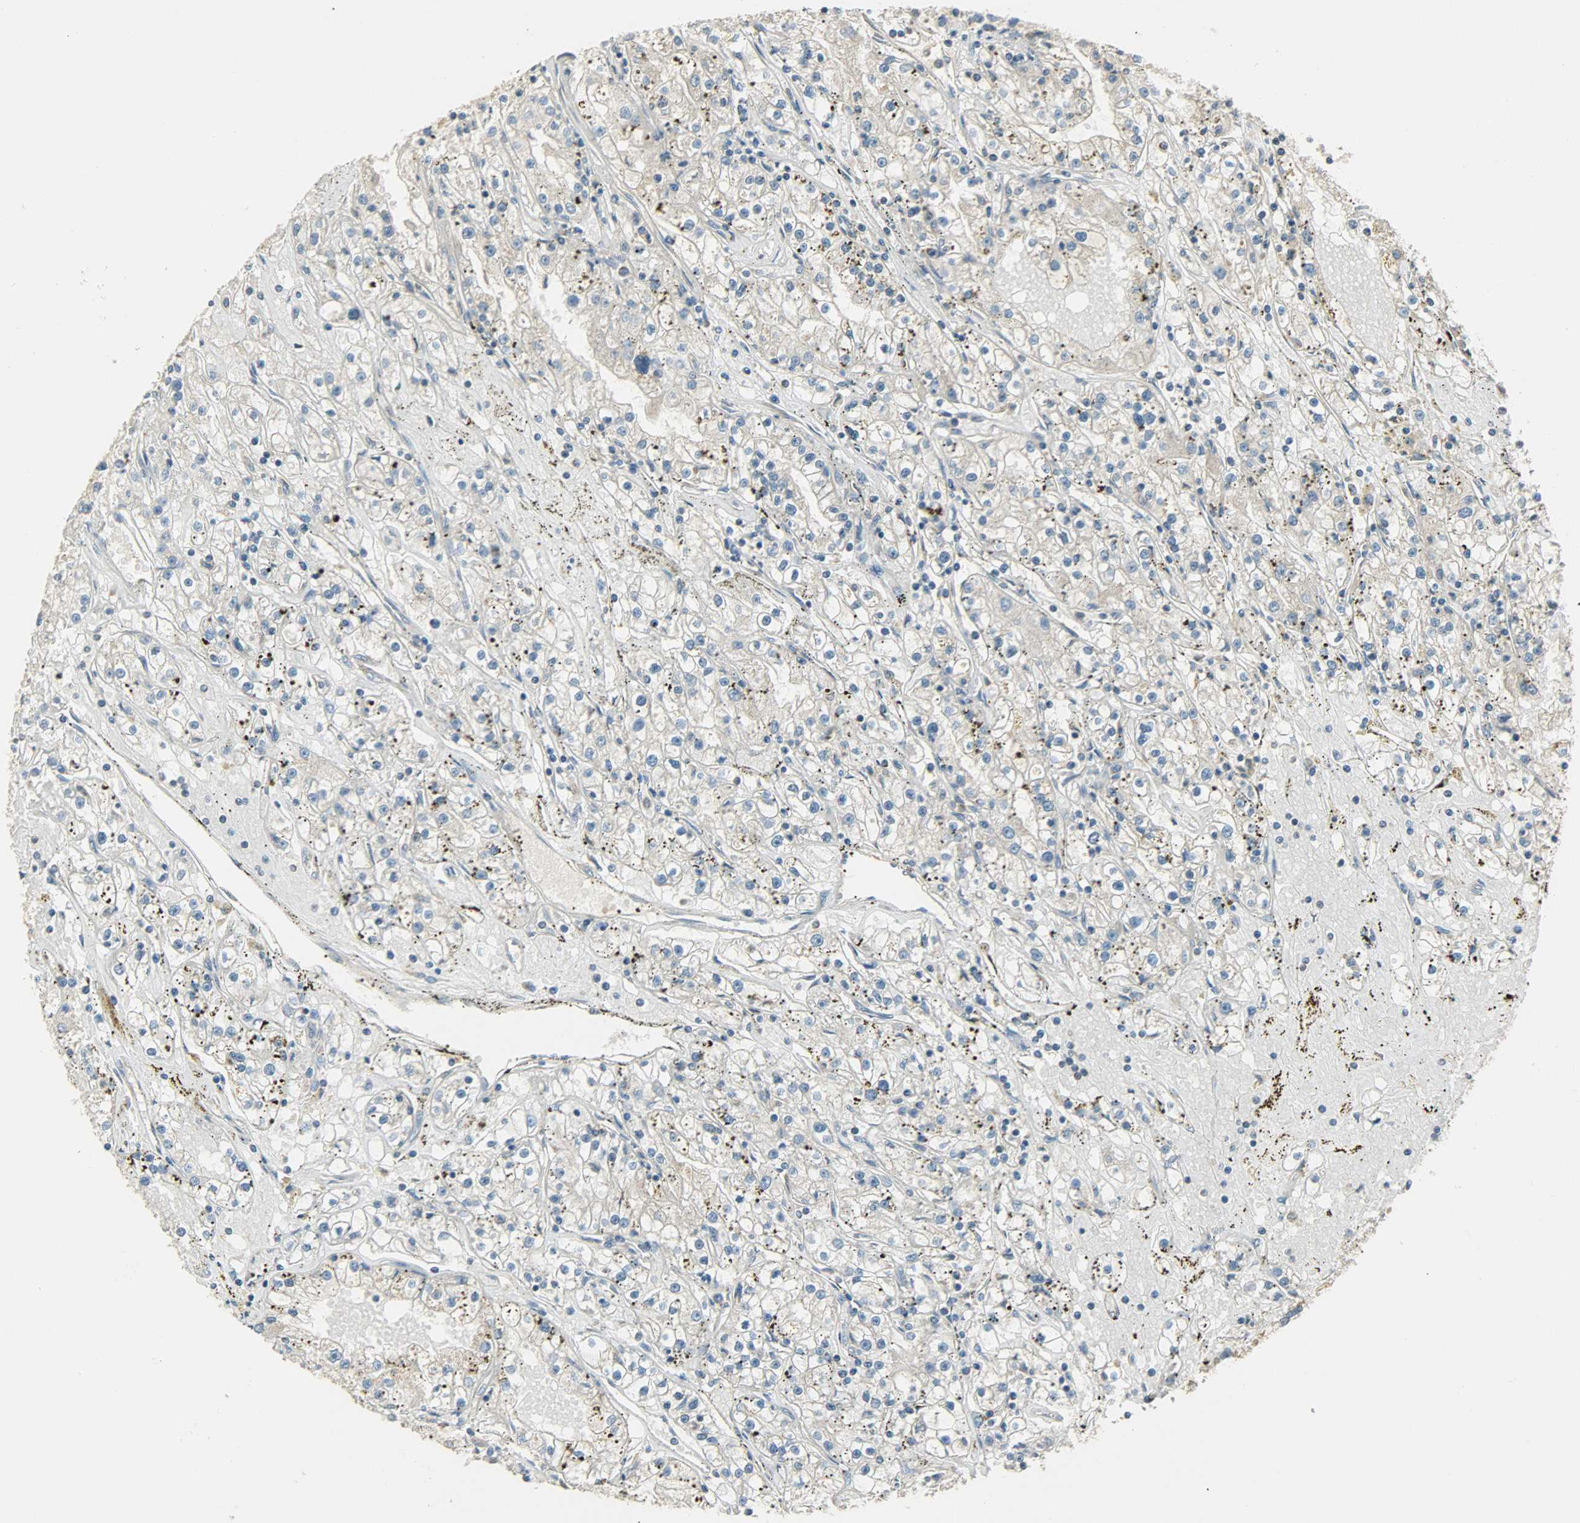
{"staining": {"intensity": "weak", "quantity": "25%-75%", "location": "cytoplasmic/membranous"}, "tissue": "renal cancer", "cell_type": "Tumor cells", "image_type": "cancer", "snomed": [{"axis": "morphology", "description": "Adenocarcinoma, NOS"}, {"axis": "topography", "description": "Kidney"}], "caption": "Immunohistochemistry (IHC) image of neoplastic tissue: renal adenocarcinoma stained using immunohistochemistry (IHC) exhibits low levels of weak protein expression localized specifically in the cytoplasmic/membranous of tumor cells, appearing as a cytoplasmic/membranous brown color.", "gene": "NNT", "patient": {"sex": "male", "age": 56}}